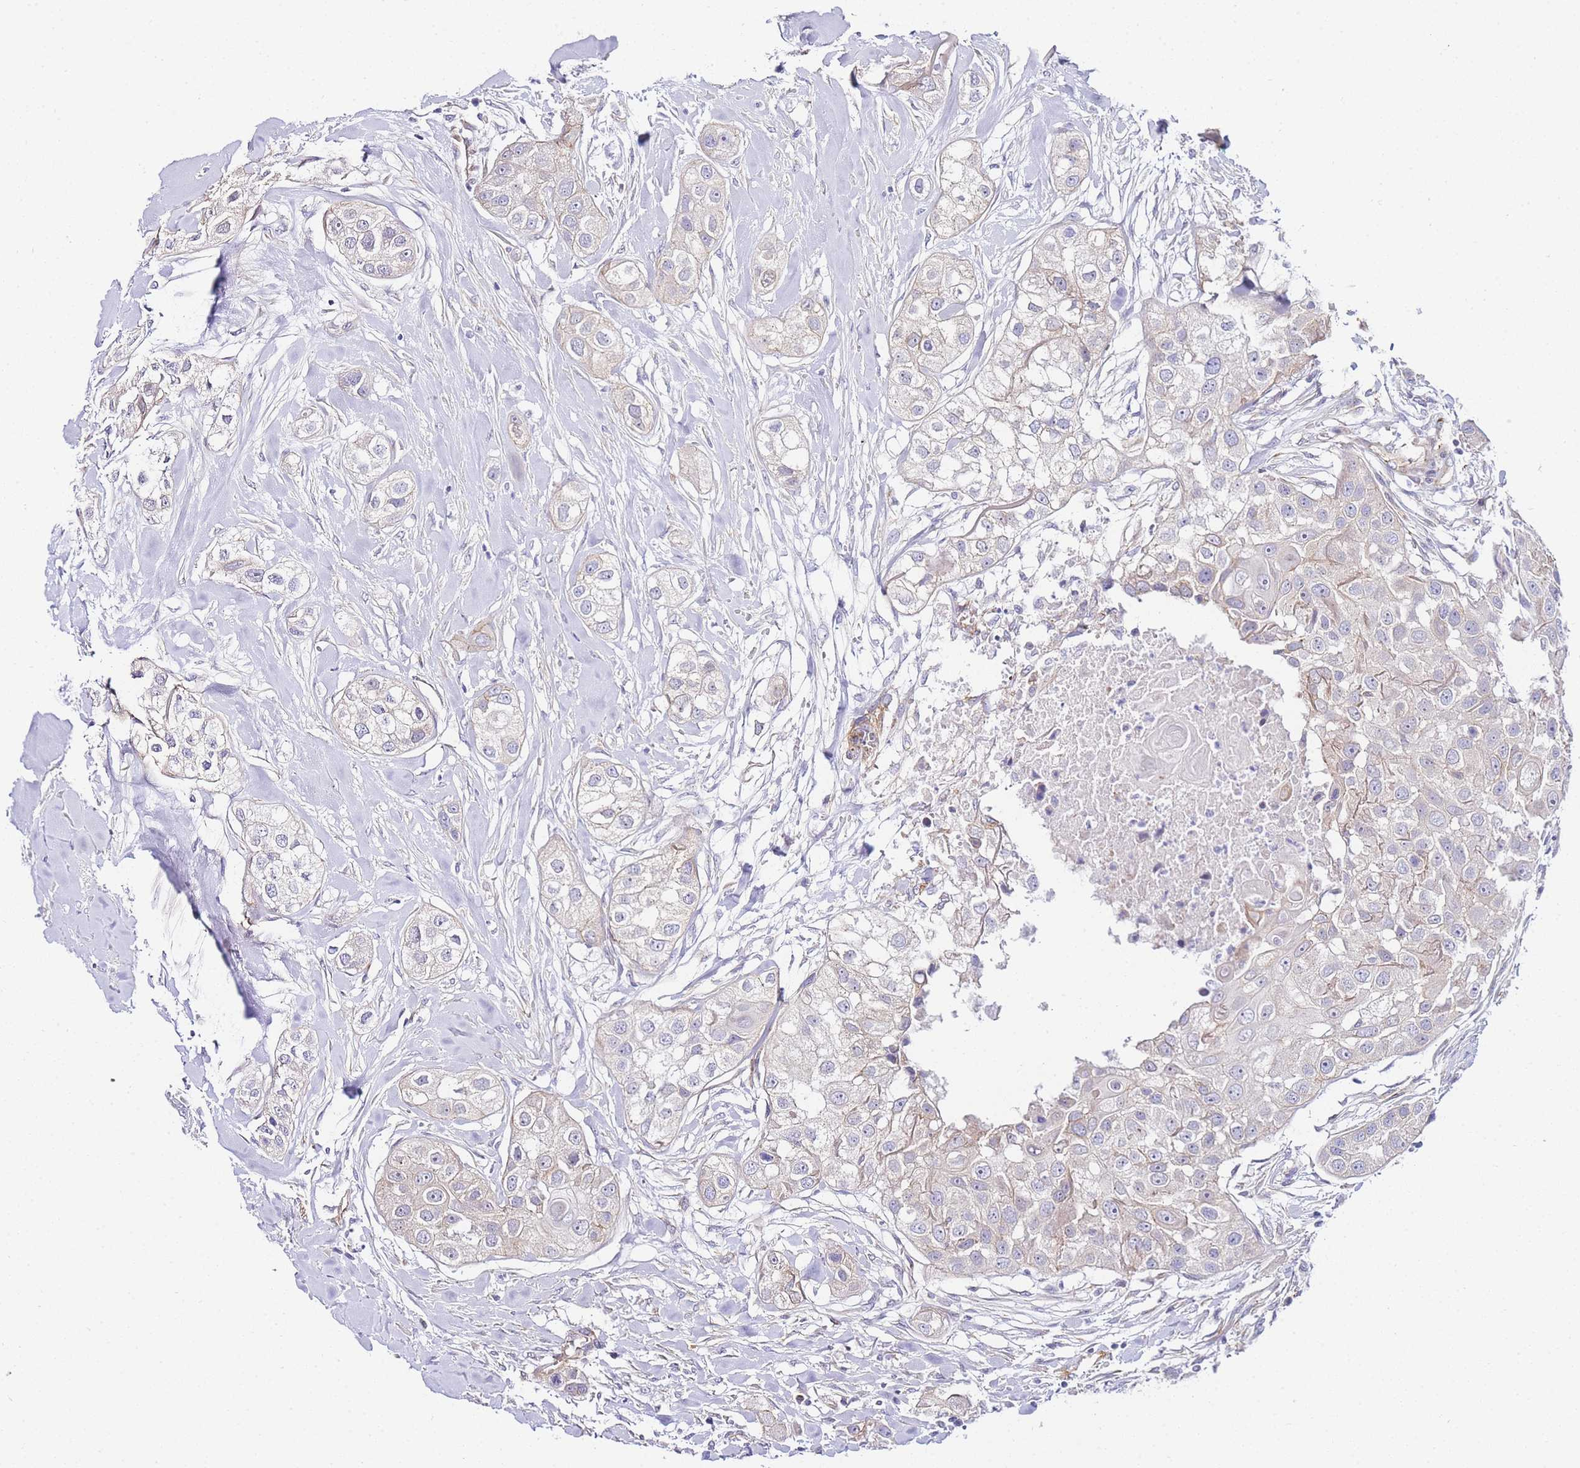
{"staining": {"intensity": "negative", "quantity": "none", "location": "none"}, "tissue": "head and neck cancer", "cell_type": "Tumor cells", "image_type": "cancer", "snomed": [{"axis": "morphology", "description": "Normal tissue, NOS"}, {"axis": "morphology", "description": "Squamous cell carcinoma, NOS"}, {"axis": "topography", "description": "Skeletal muscle"}, {"axis": "topography", "description": "Head-Neck"}], "caption": "This is an immunohistochemistry histopathology image of human head and neck squamous cell carcinoma. There is no positivity in tumor cells.", "gene": "PDCD7", "patient": {"sex": "male", "age": 51}}